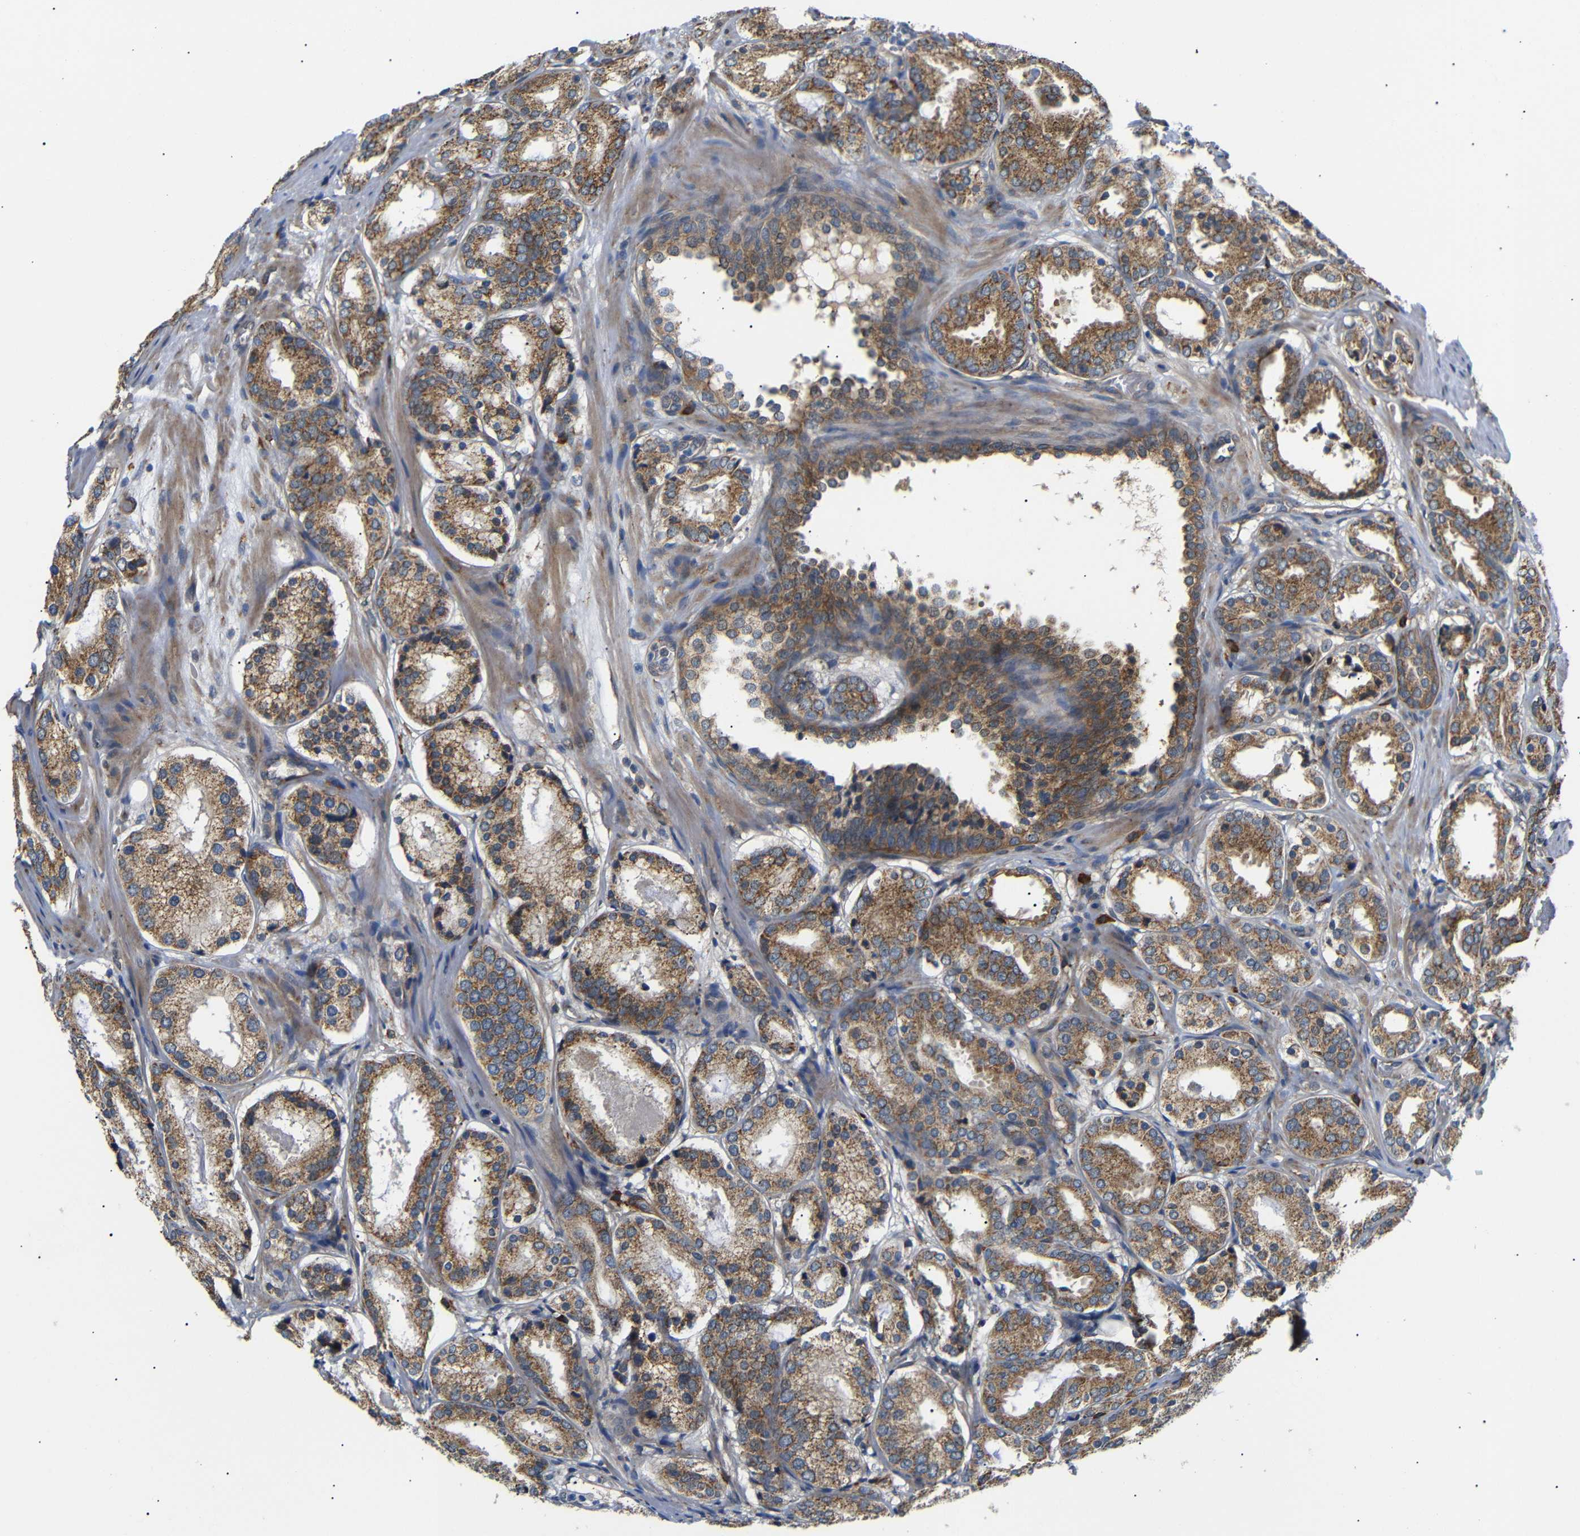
{"staining": {"intensity": "moderate", "quantity": ">75%", "location": "cytoplasmic/membranous"}, "tissue": "prostate cancer", "cell_type": "Tumor cells", "image_type": "cancer", "snomed": [{"axis": "morphology", "description": "Adenocarcinoma, Low grade"}, {"axis": "topography", "description": "Prostate"}], "caption": "The immunohistochemical stain labels moderate cytoplasmic/membranous positivity in tumor cells of prostate adenocarcinoma (low-grade) tissue. The staining is performed using DAB brown chromogen to label protein expression. The nuclei are counter-stained blue using hematoxylin.", "gene": "KANK4", "patient": {"sex": "male", "age": 69}}